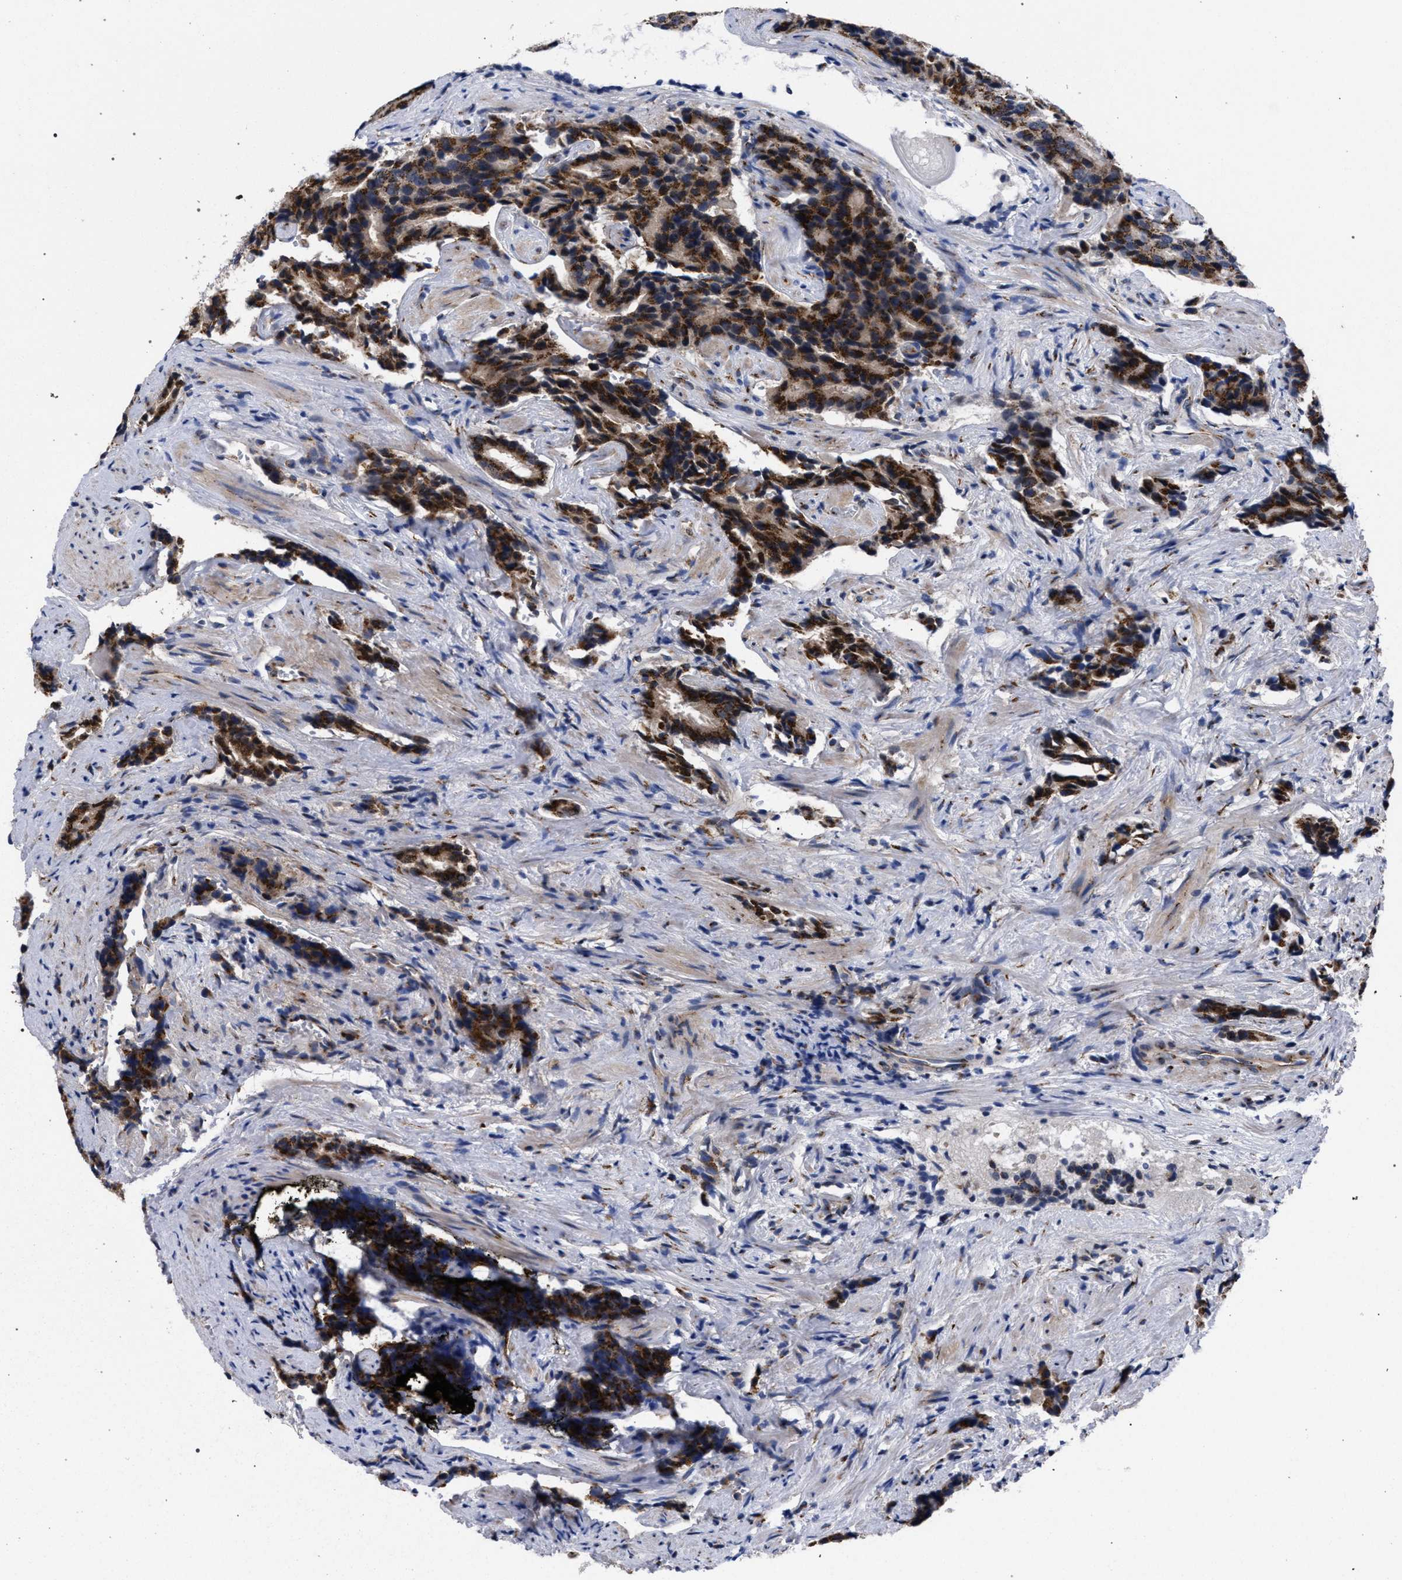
{"staining": {"intensity": "strong", "quantity": ">75%", "location": "cytoplasmic/membranous"}, "tissue": "prostate cancer", "cell_type": "Tumor cells", "image_type": "cancer", "snomed": [{"axis": "morphology", "description": "Adenocarcinoma, High grade"}, {"axis": "topography", "description": "Prostate"}], "caption": "Prostate cancer stained with immunohistochemistry shows strong cytoplasmic/membranous positivity in about >75% of tumor cells.", "gene": "GOLGA2", "patient": {"sex": "male", "age": 58}}